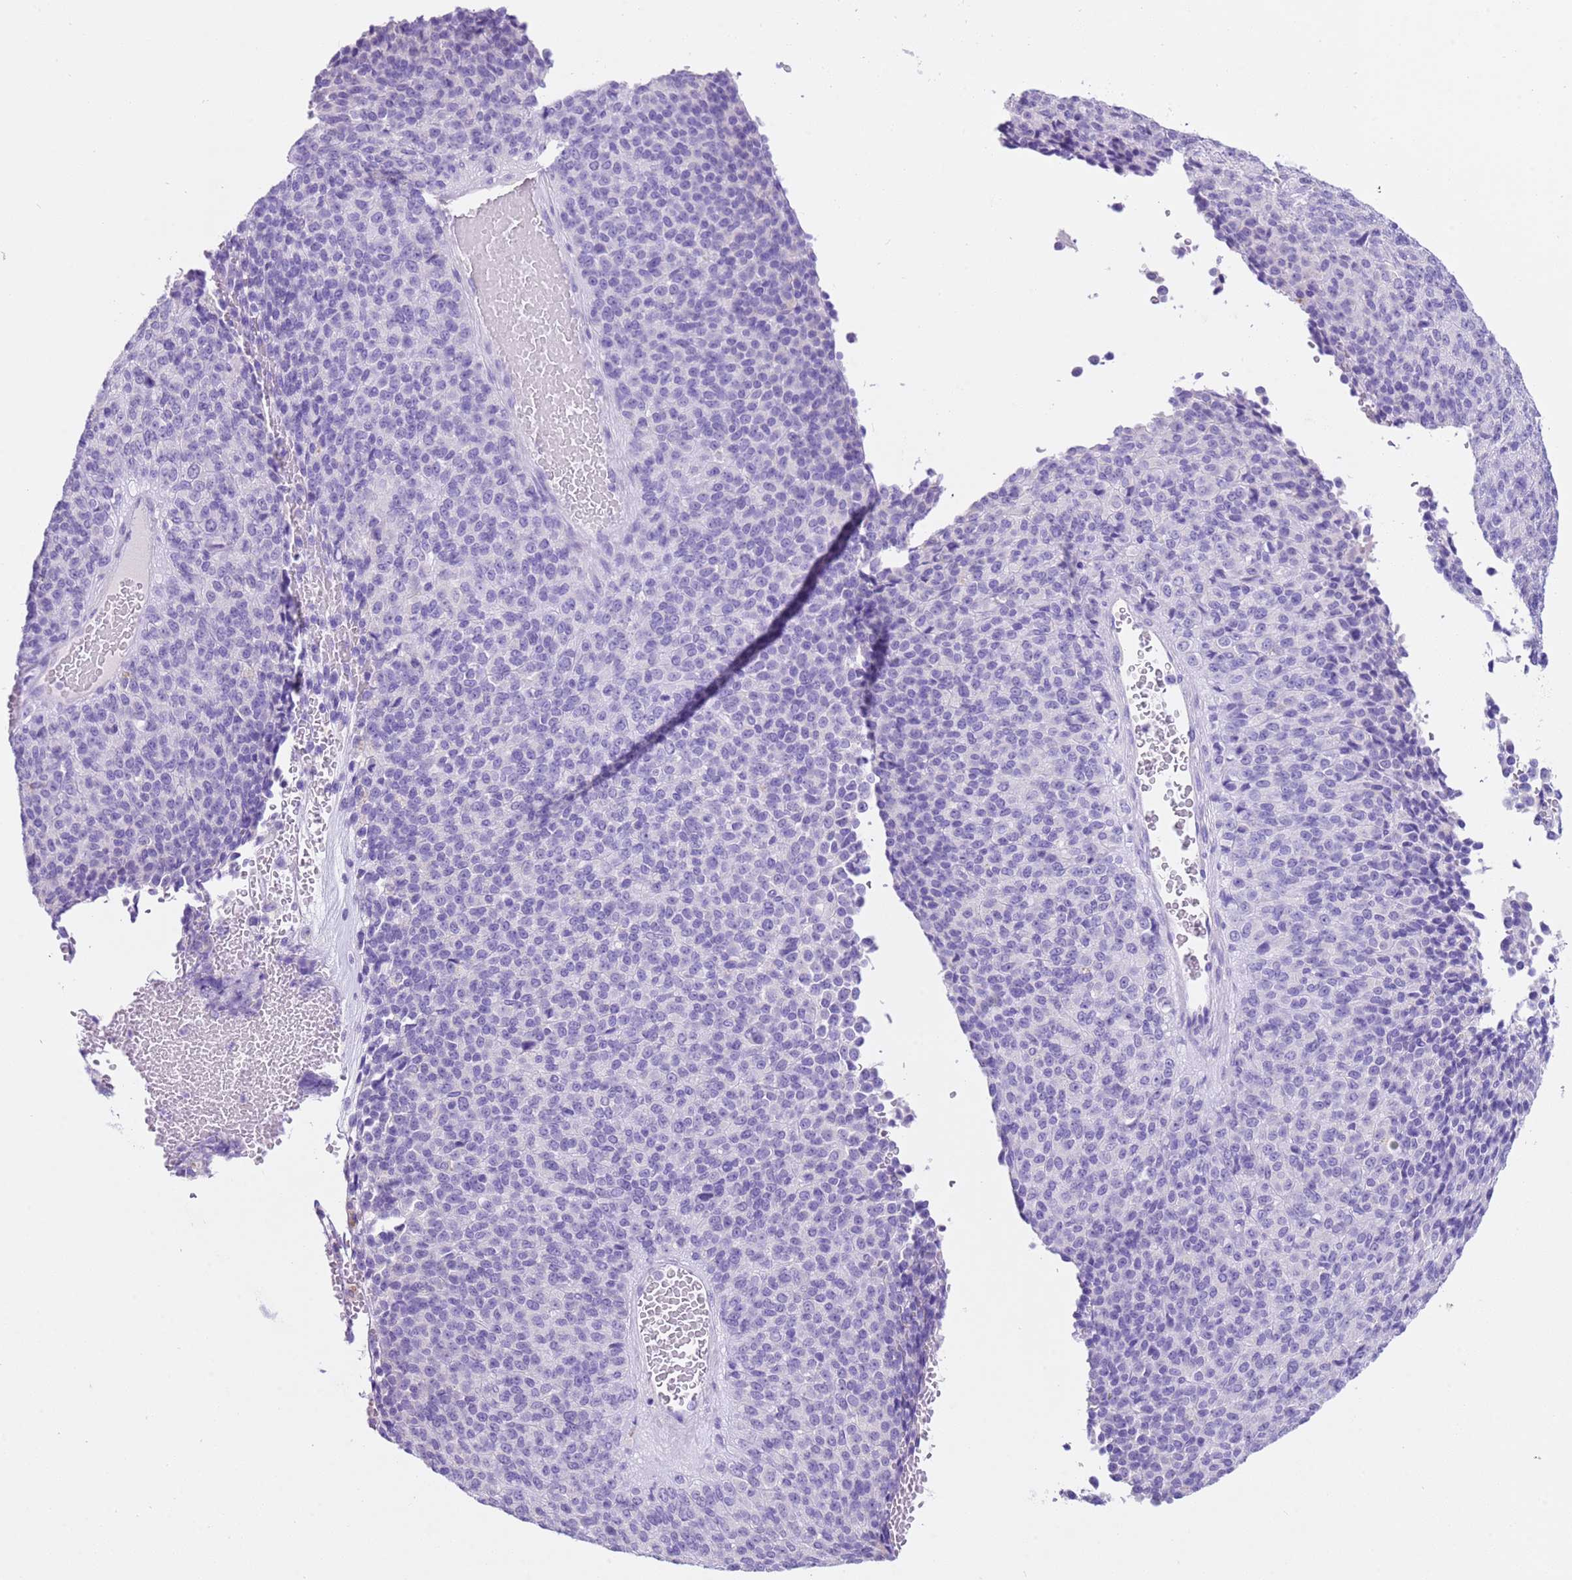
{"staining": {"intensity": "negative", "quantity": "none", "location": "none"}, "tissue": "melanoma", "cell_type": "Tumor cells", "image_type": "cancer", "snomed": [{"axis": "morphology", "description": "Malignant melanoma, Metastatic site"}, {"axis": "topography", "description": "Brain"}], "caption": "DAB immunohistochemical staining of malignant melanoma (metastatic site) exhibits no significant positivity in tumor cells. (Brightfield microscopy of DAB immunohistochemistry (IHC) at high magnification).", "gene": "CPB1", "patient": {"sex": "female", "age": 56}}